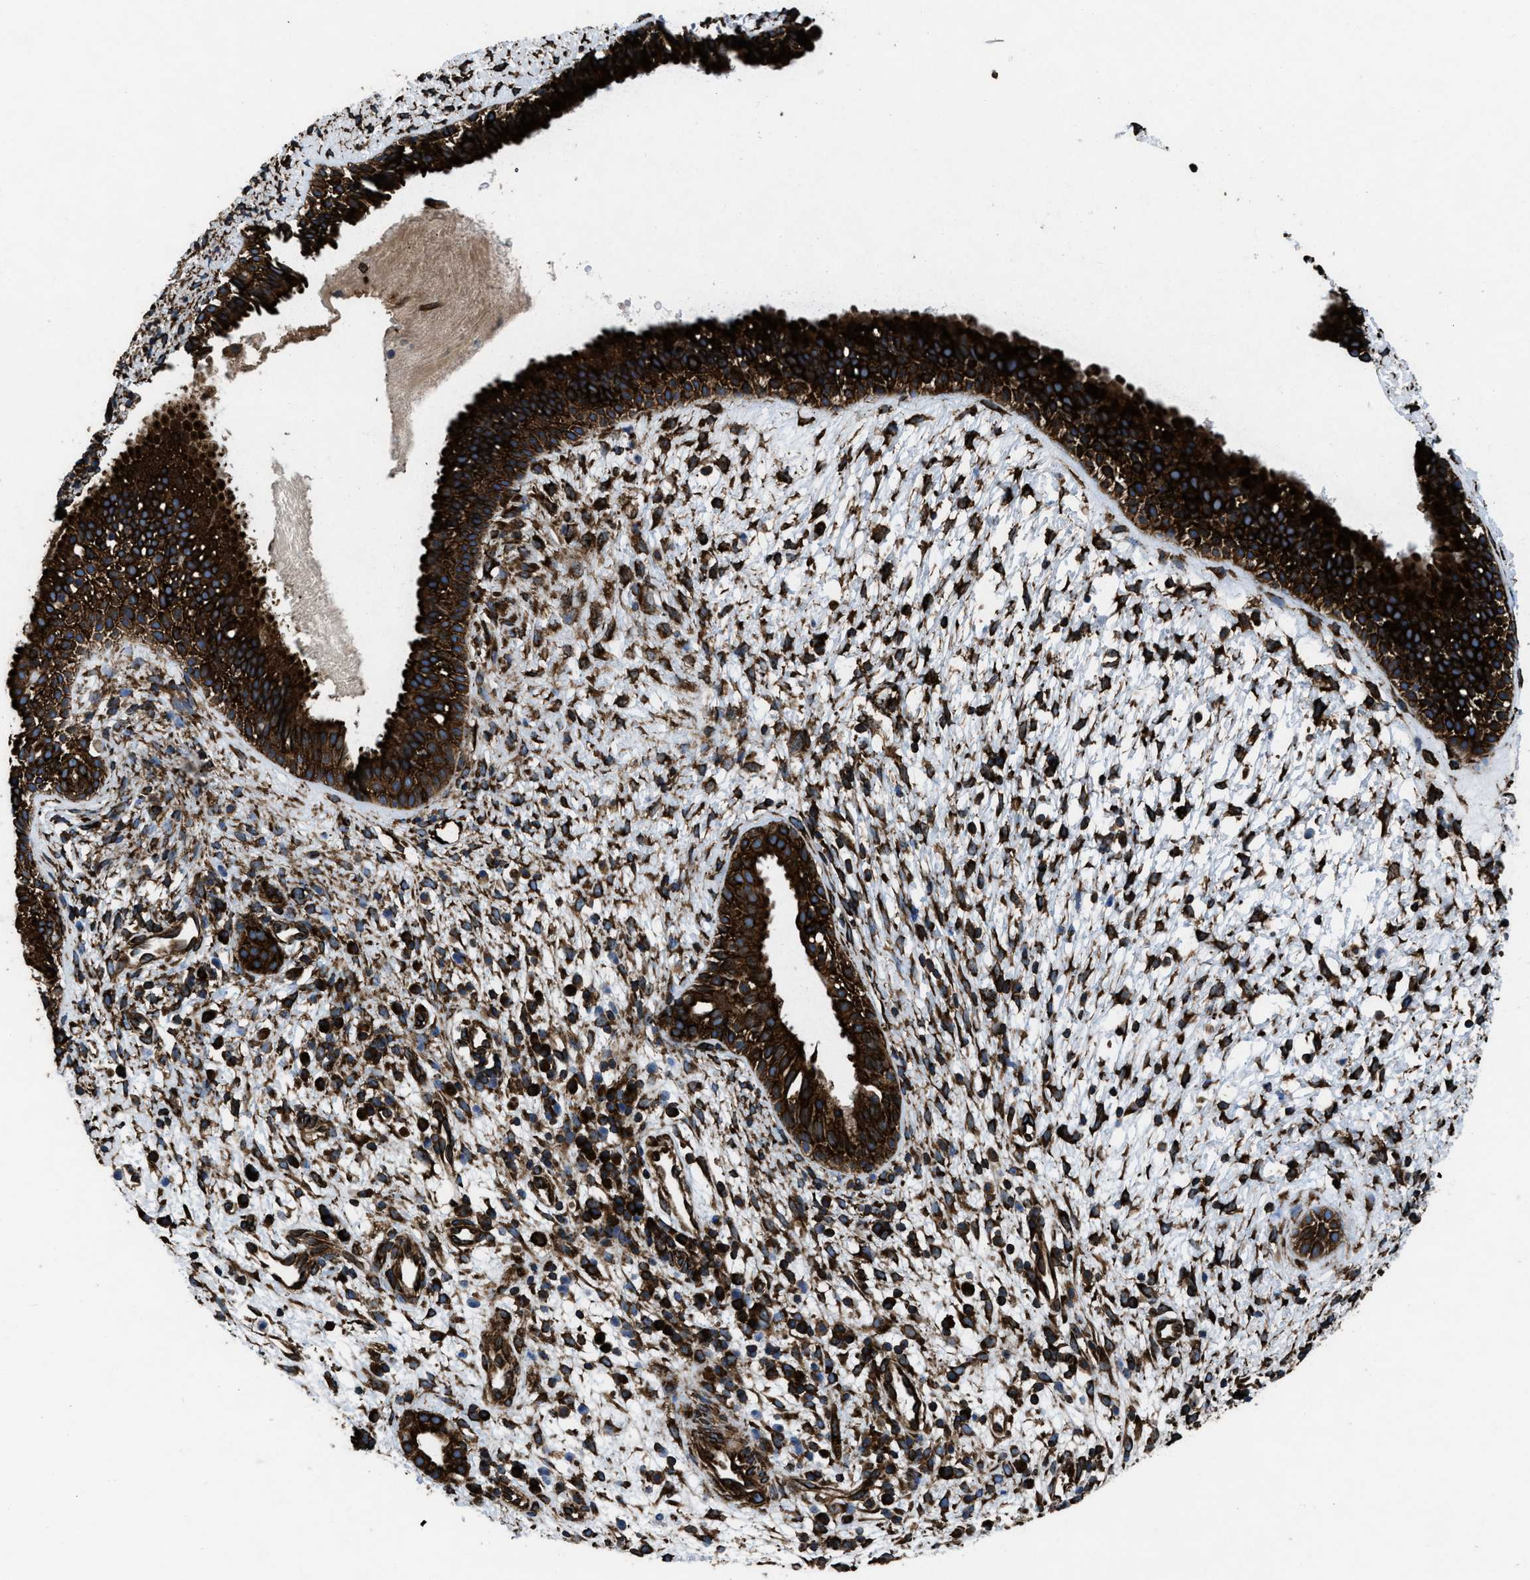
{"staining": {"intensity": "strong", "quantity": ">75%", "location": "cytoplasmic/membranous"}, "tissue": "nasopharynx", "cell_type": "Respiratory epithelial cells", "image_type": "normal", "snomed": [{"axis": "morphology", "description": "Normal tissue, NOS"}, {"axis": "topography", "description": "Nasopharynx"}], "caption": "Immunohistochemical staining of unremarkable nasopharynx reveals high levels of strong cytoplasmic/membranous staining in approximately >75% of respiratory epithelial cells.", "gene": "CAPRIN1", "patient": {"sex": "male", "age": 22}}